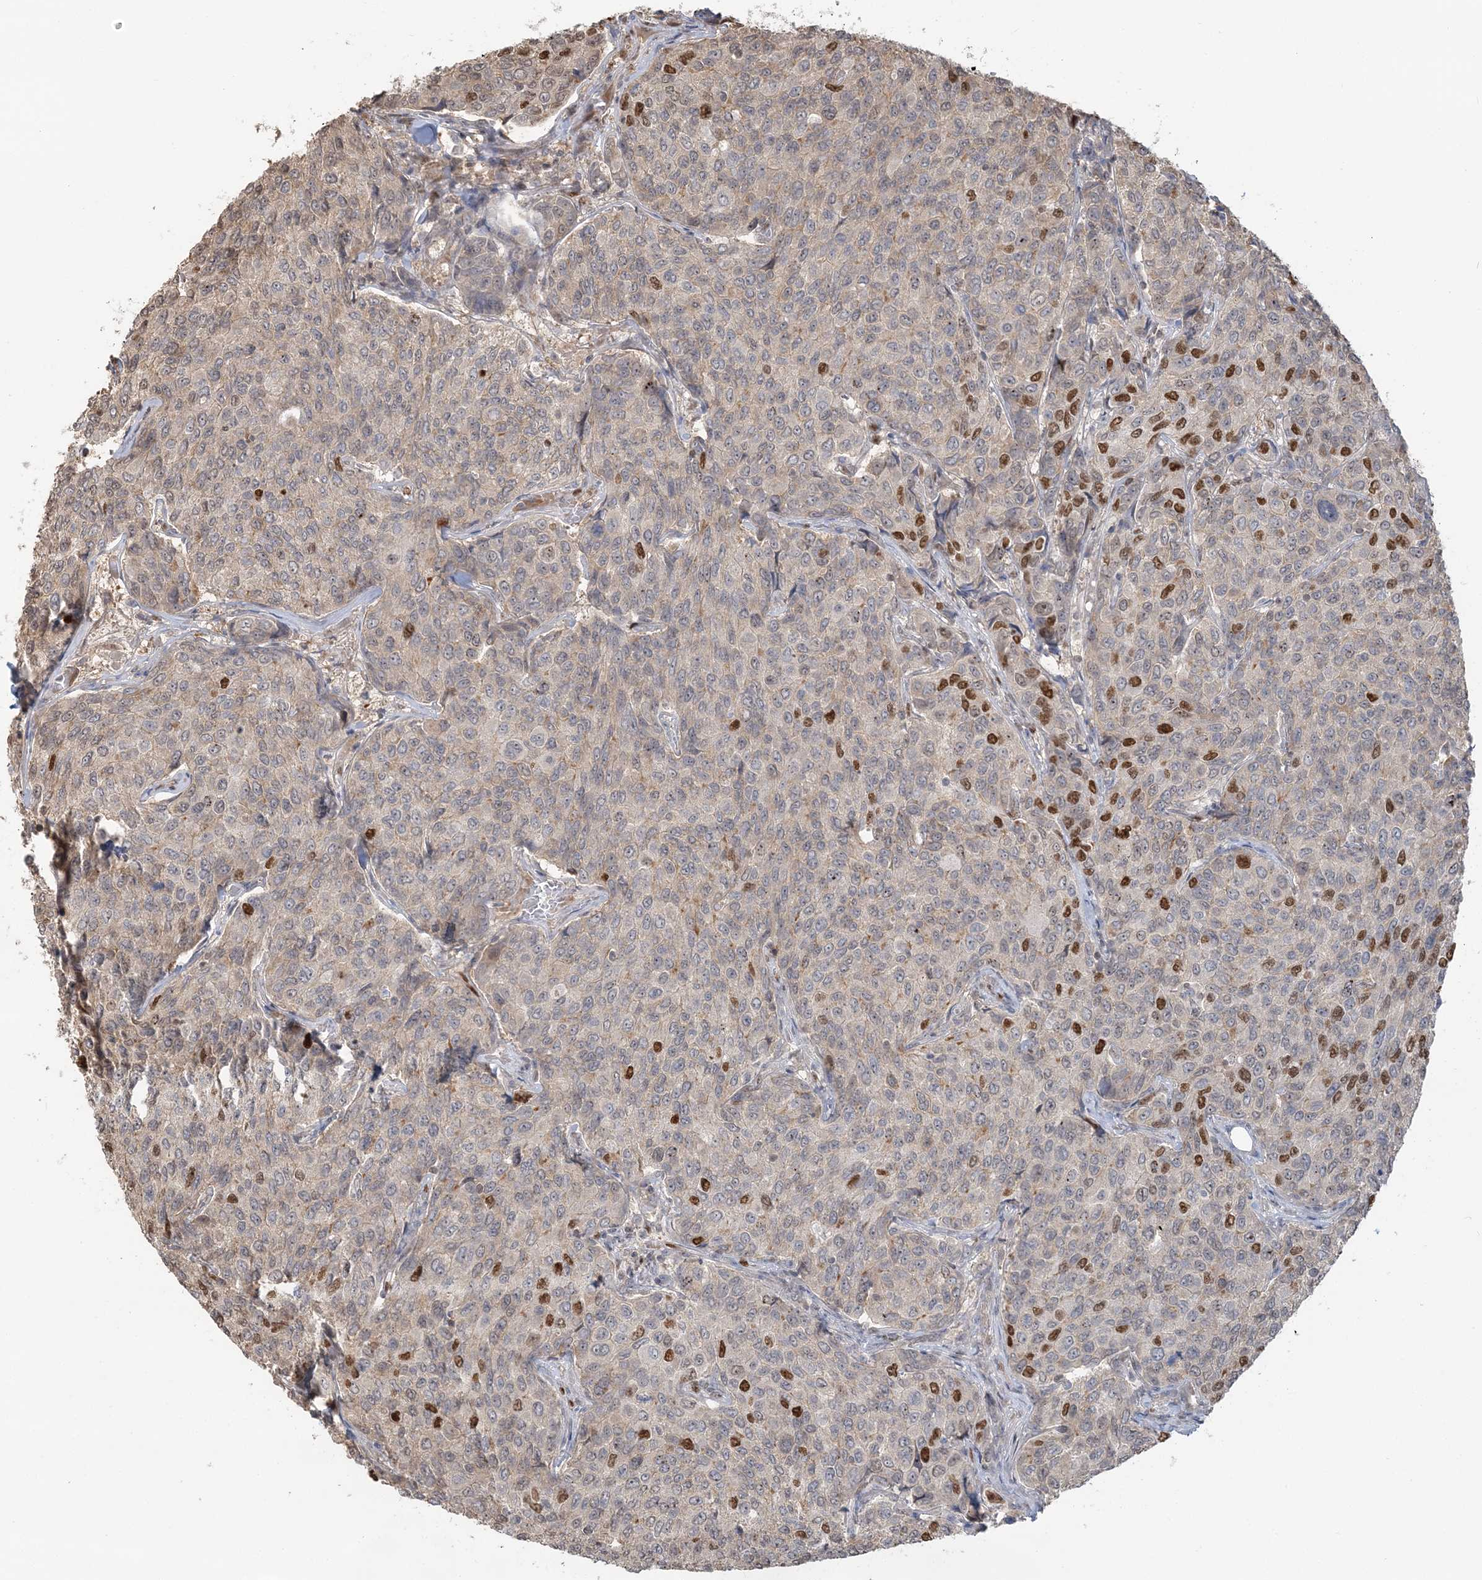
{"staining": {"intensity": "moderate", "quantity": "<25%", "location": "nuclear"}, "tissue": "breast cancer", "cell_type": "Tumor cells", "image_type": "cancer", "snomed": [{"axis": "morphology", "description": "Duct carcinoma"}, {"axis": "topography", "description": "Breast"}], "caption": "An image showing moderate nuclear staining in about <25% of tumor cells in breast cancer, as visualized by brown immunohistochemical staining.", "gene": "SUMO2", "patient": {"sex": "female", "age": 55}}